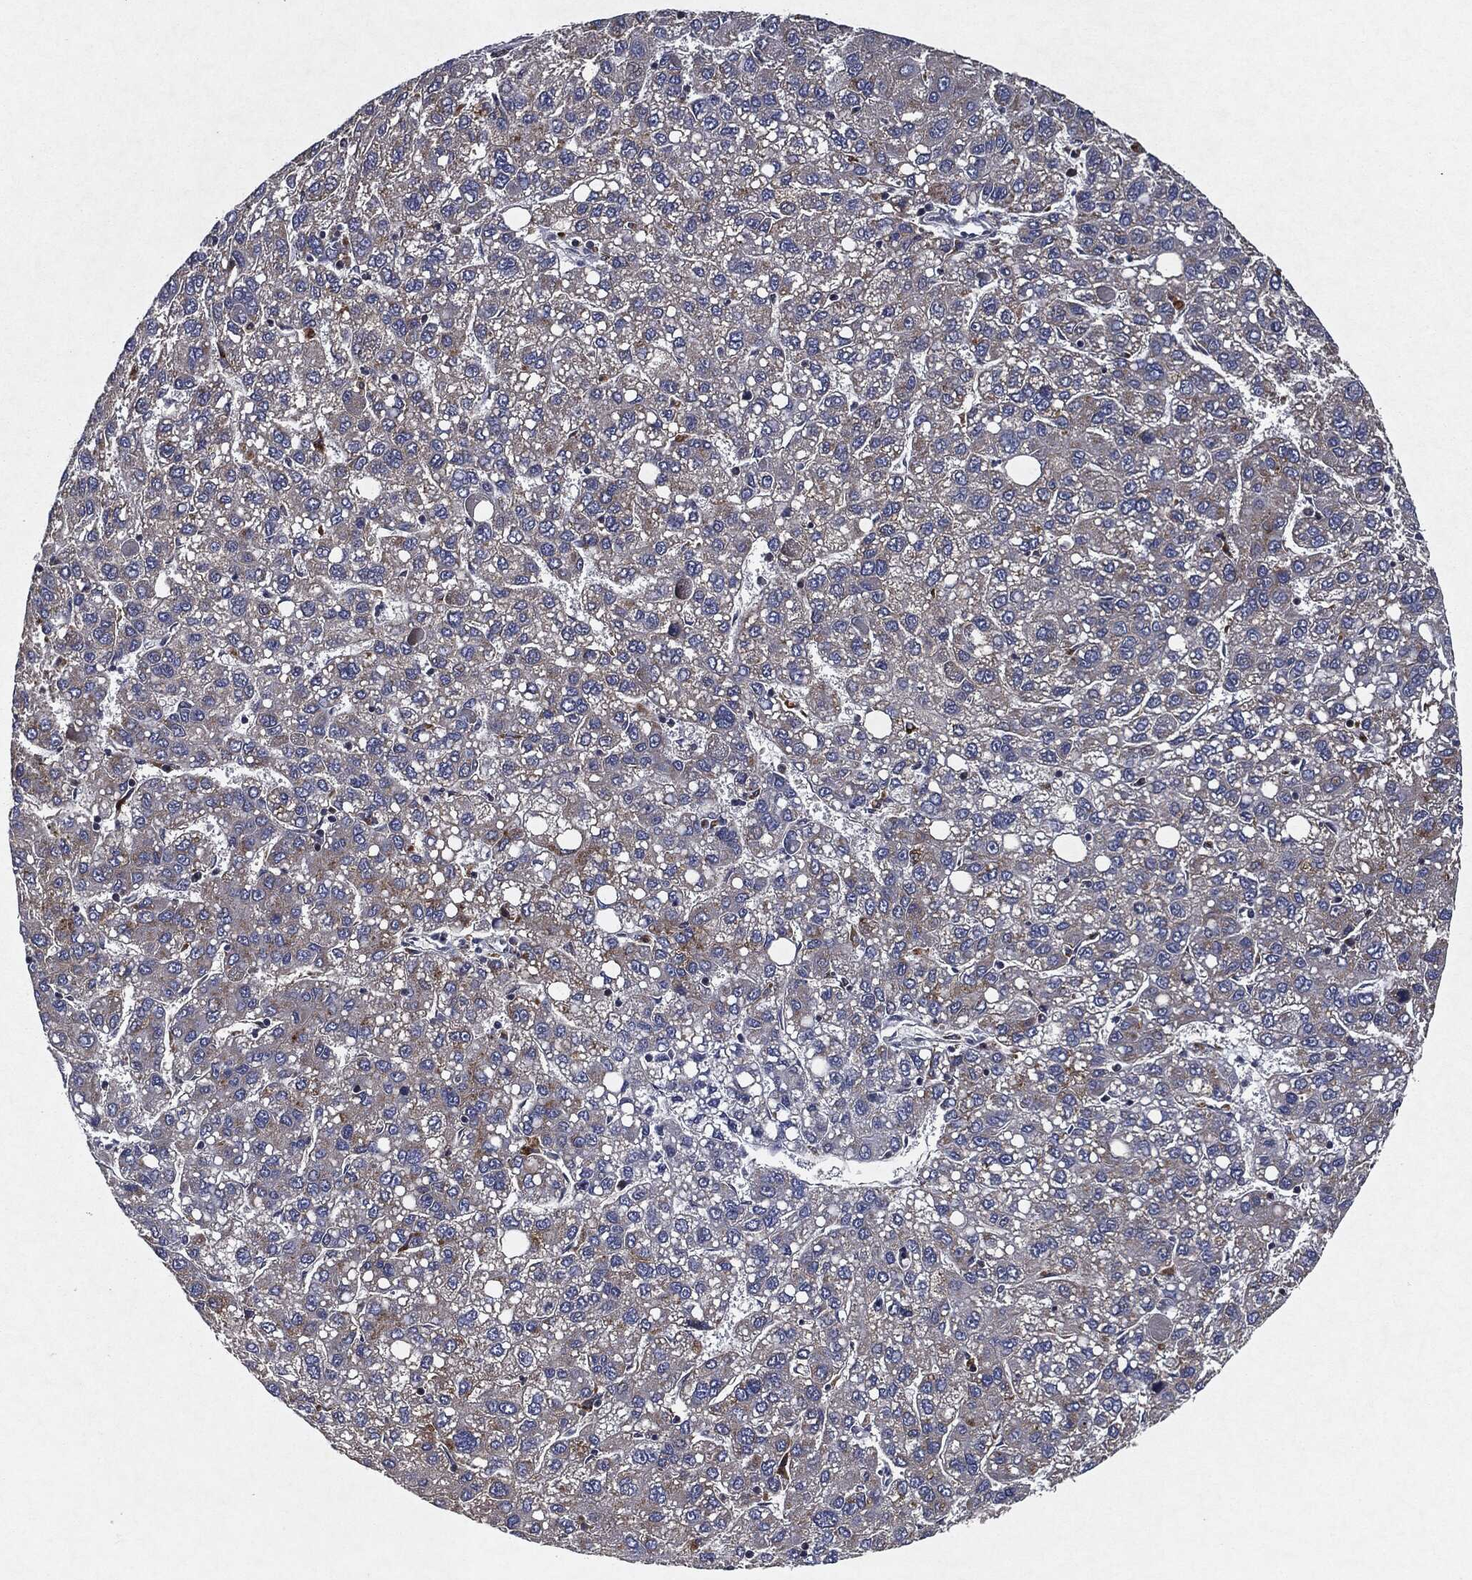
{"staining": {"intensity": "moderate", "quantity": "25%-75%", "location": "cytoplasmic/membranous"}, "tissue": "liver cancer", "cell_type": "Tumor cells", "image_type": "cancer", "snomed": [{"axis": "morphology", "description": "Carcinoma, Hepatocellular, NOS"}, {"axis": "topography", "description": "Liver"}], "caption": "DAB immunohistochemical staining of liver cancer (hepatocellular carcinoma) shows moderate cytoplasmic/membranous protein staining in about 25%-75% of tumor cells. The protein is stained brown, and the nuclei are stained in blue (DAB (3,3'-diaminobenzidine) IHC with brightfield microscopy, high magnification).", "gene": "SLC31A2", "patient": {"sex": "female", "age": 82}}